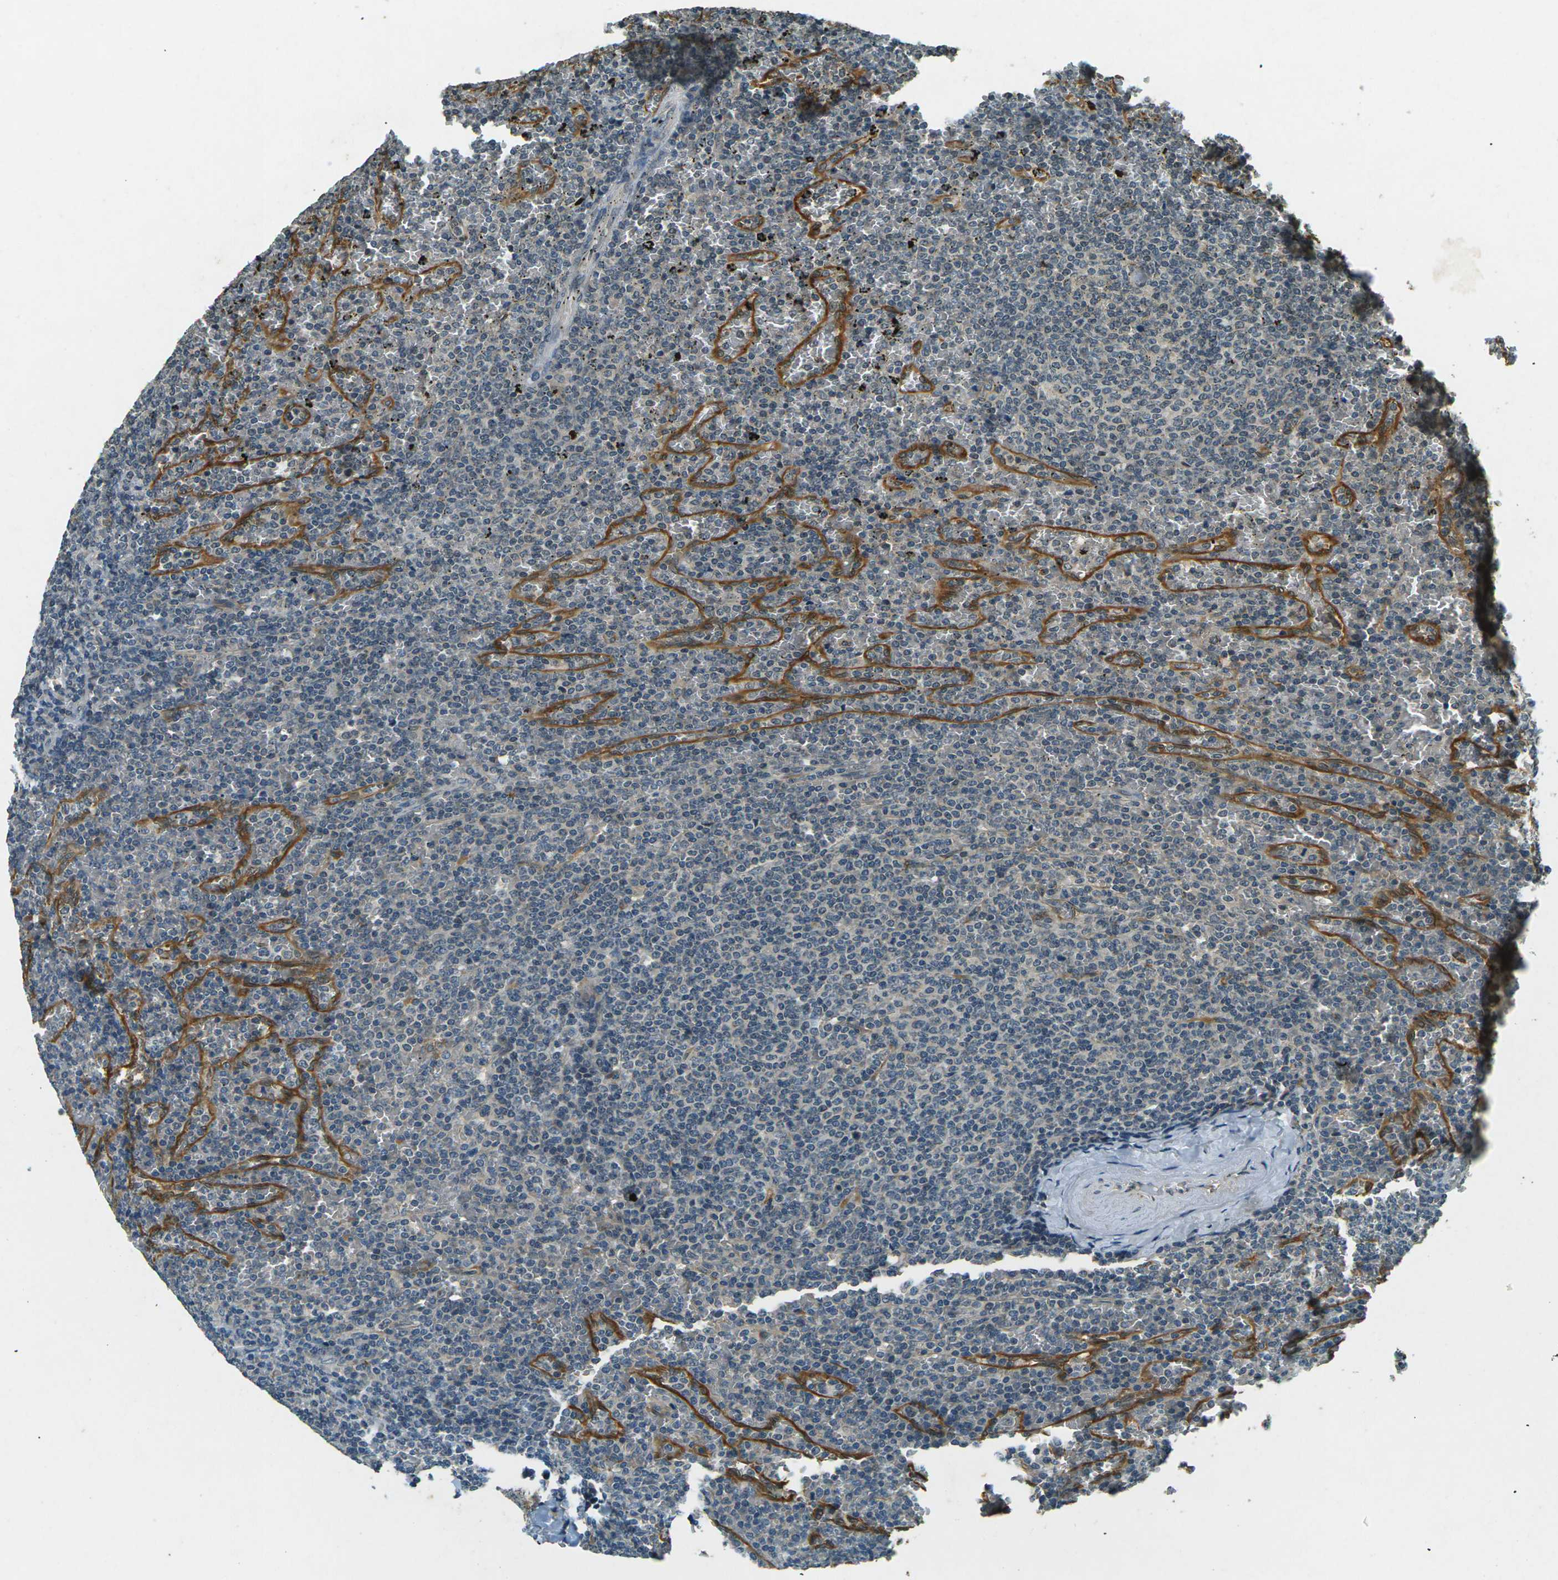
{"staining": {"intensity": "negative", "quantity": "none", "location": "none"}, "tissue": "lymphoma", "cell_type": "Tumor cells", "image_type": "cancer", "snomed": [{"axis": "morphology", "description": "Malignant lymphoma, non-Hodgkin's type, Low grade"}, {"axis": "topography", "description": "Spleen"}], "caption": "The histopathology image shows no significant staining in tumor cells of low-grade malignant lymphoma, non-Hodgkin's type. (DAB (3,3'-diaminobenzidine) immunohistochemistry (IHC) with hematoxylin counter stain).", "gene": "PDE2A", "patient": {"sex": "female", "age": 77}}